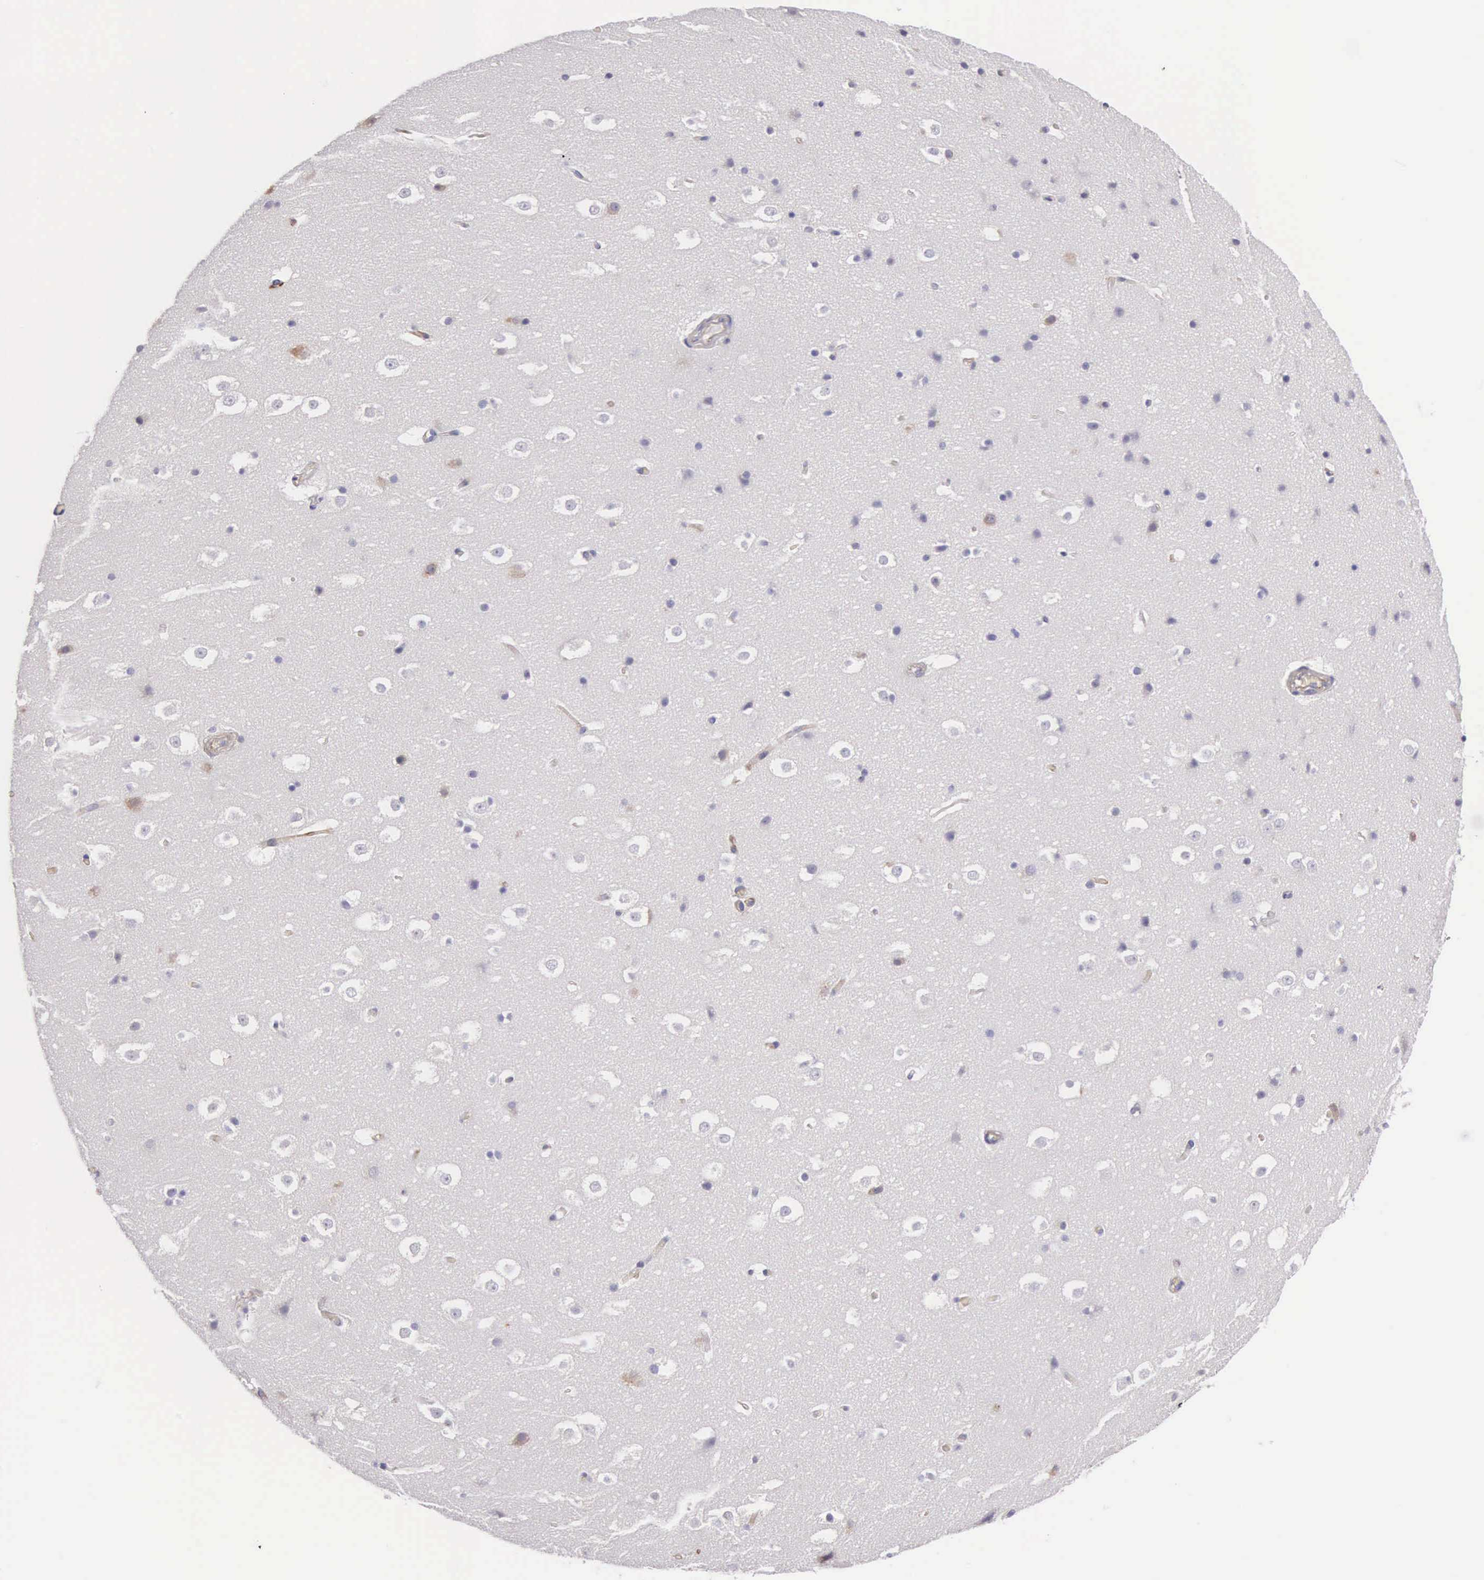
{"staining": {"intensity": "negative", "quantity": "none", "location": "none"}, "tissue": "hippocampus", "cell_type": "Glial cells", "image_type": "normal", "snomed": [{"axis": "morphology", "description": "Normal tissue, NOS"}, {"axis": "topography", "description": "Hippocampus"}], "caption": "High magnification brightfield microscopy of unremarkable hippocampus stained with DAB (brown) and counterstained with hematoxylin (blue): glial cells show no significant staining.", "gene": "OSBPL3", "patient": {"sex": "male", "age": 45}}